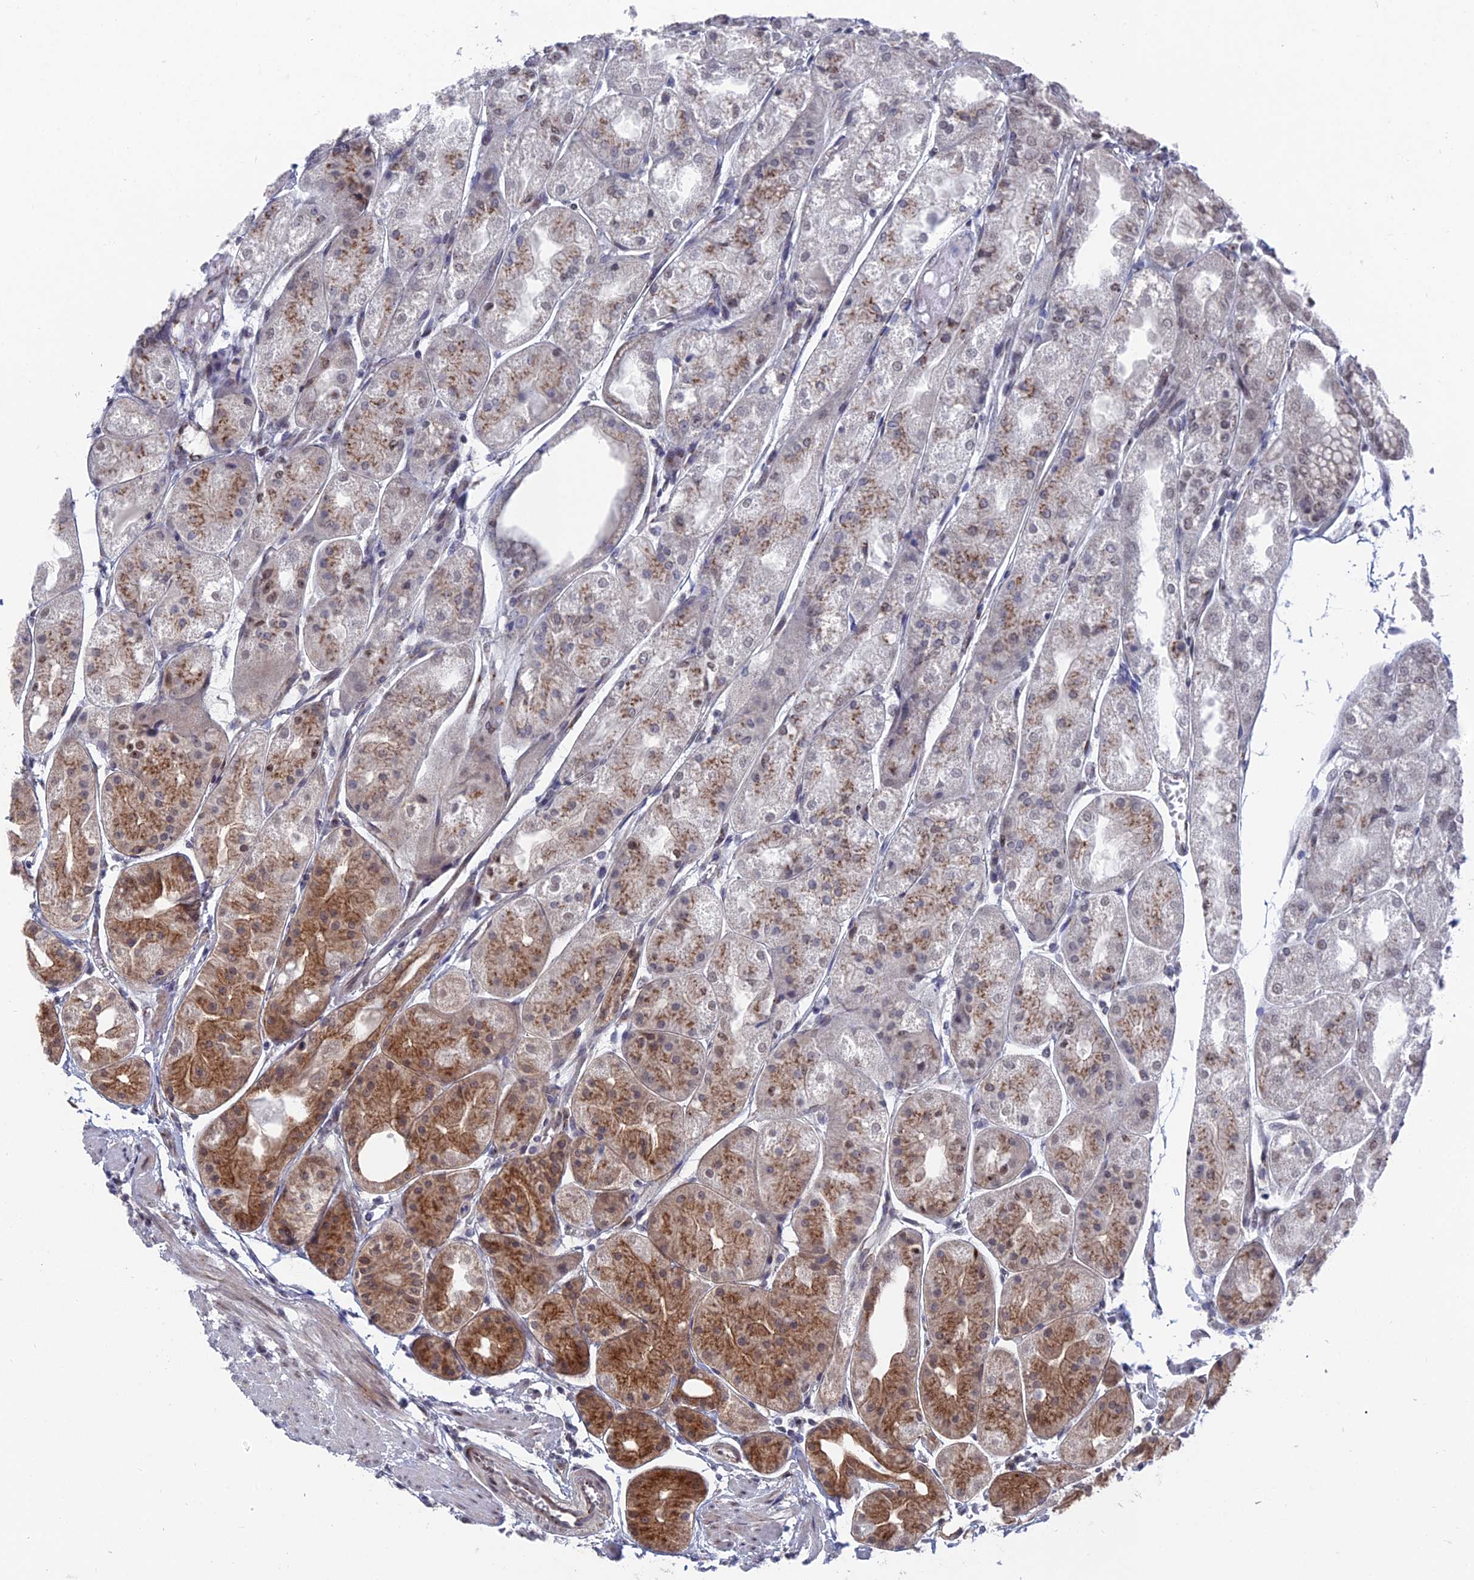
{"staining": {"intensity": "strong", "quantity": "25%-75%", "location": "cytoplasmic/membranous,nuclear"}, "tissue": "stomach", "cell_type": "Glandular cells", "image_type": "normal", "snomed": [{"axis": "morphology", "description": "Normal tissue, NOS"}, {"axis": "topography", "description": "Stomach, upper"}], "caption": "The image exhibits immunohistochemical staining of benign stomach. There is strong cytoplasmic/membranous,nuclear expression is seen in approximately 25%-75% of glandular cells. The staining is performed using DAB brown chromogen to label protein expression. The nuclei are counter-stained blue using hematoxylin.", "gene": "FHIP2A", "patient": {"sex": "male", "age": 72}}